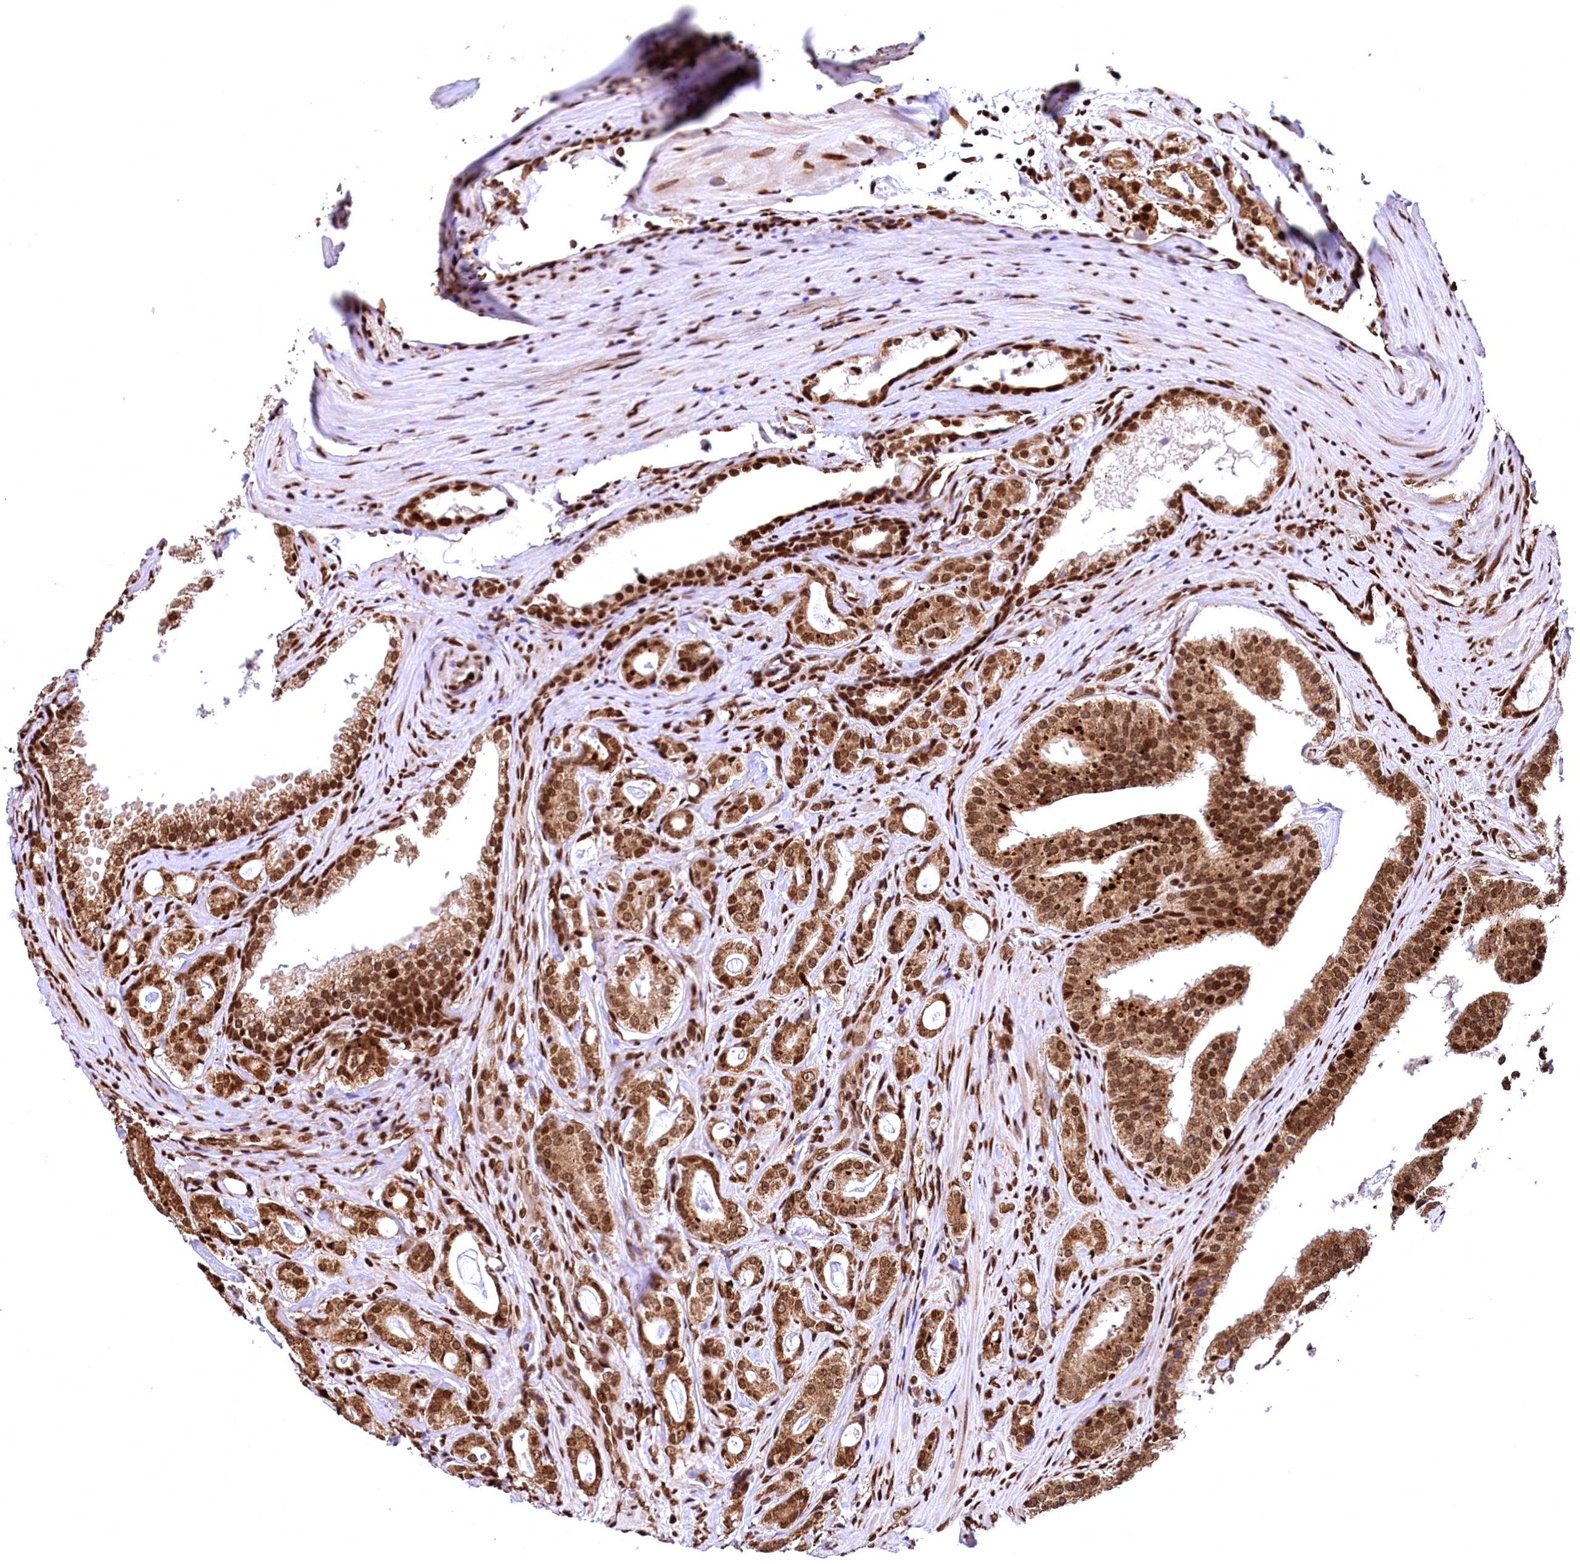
{"staining": {"intensity": "moderate", "quantity": ">75%", "location": "cytoplasmic/membranous,nuclear"}, "tissue": "prostate cancer", "cell_type": "Tumor cells", "image_type": "cancer", "snomed": [{"axis": "morphology", "description": "Adenocarcinoma, High grade"}, {"axis": "topography", "description": "Prostate"}], "caption": "This micrograph demonstrates IHC staining of human prostate high-grade adenocarcinoma, with medium moderate cytoplasmic/membranous and nuclear expression in about >75% of tumor cells.", "gene": "PDS5B", "patient": {"sex": "male", "age": 63}}